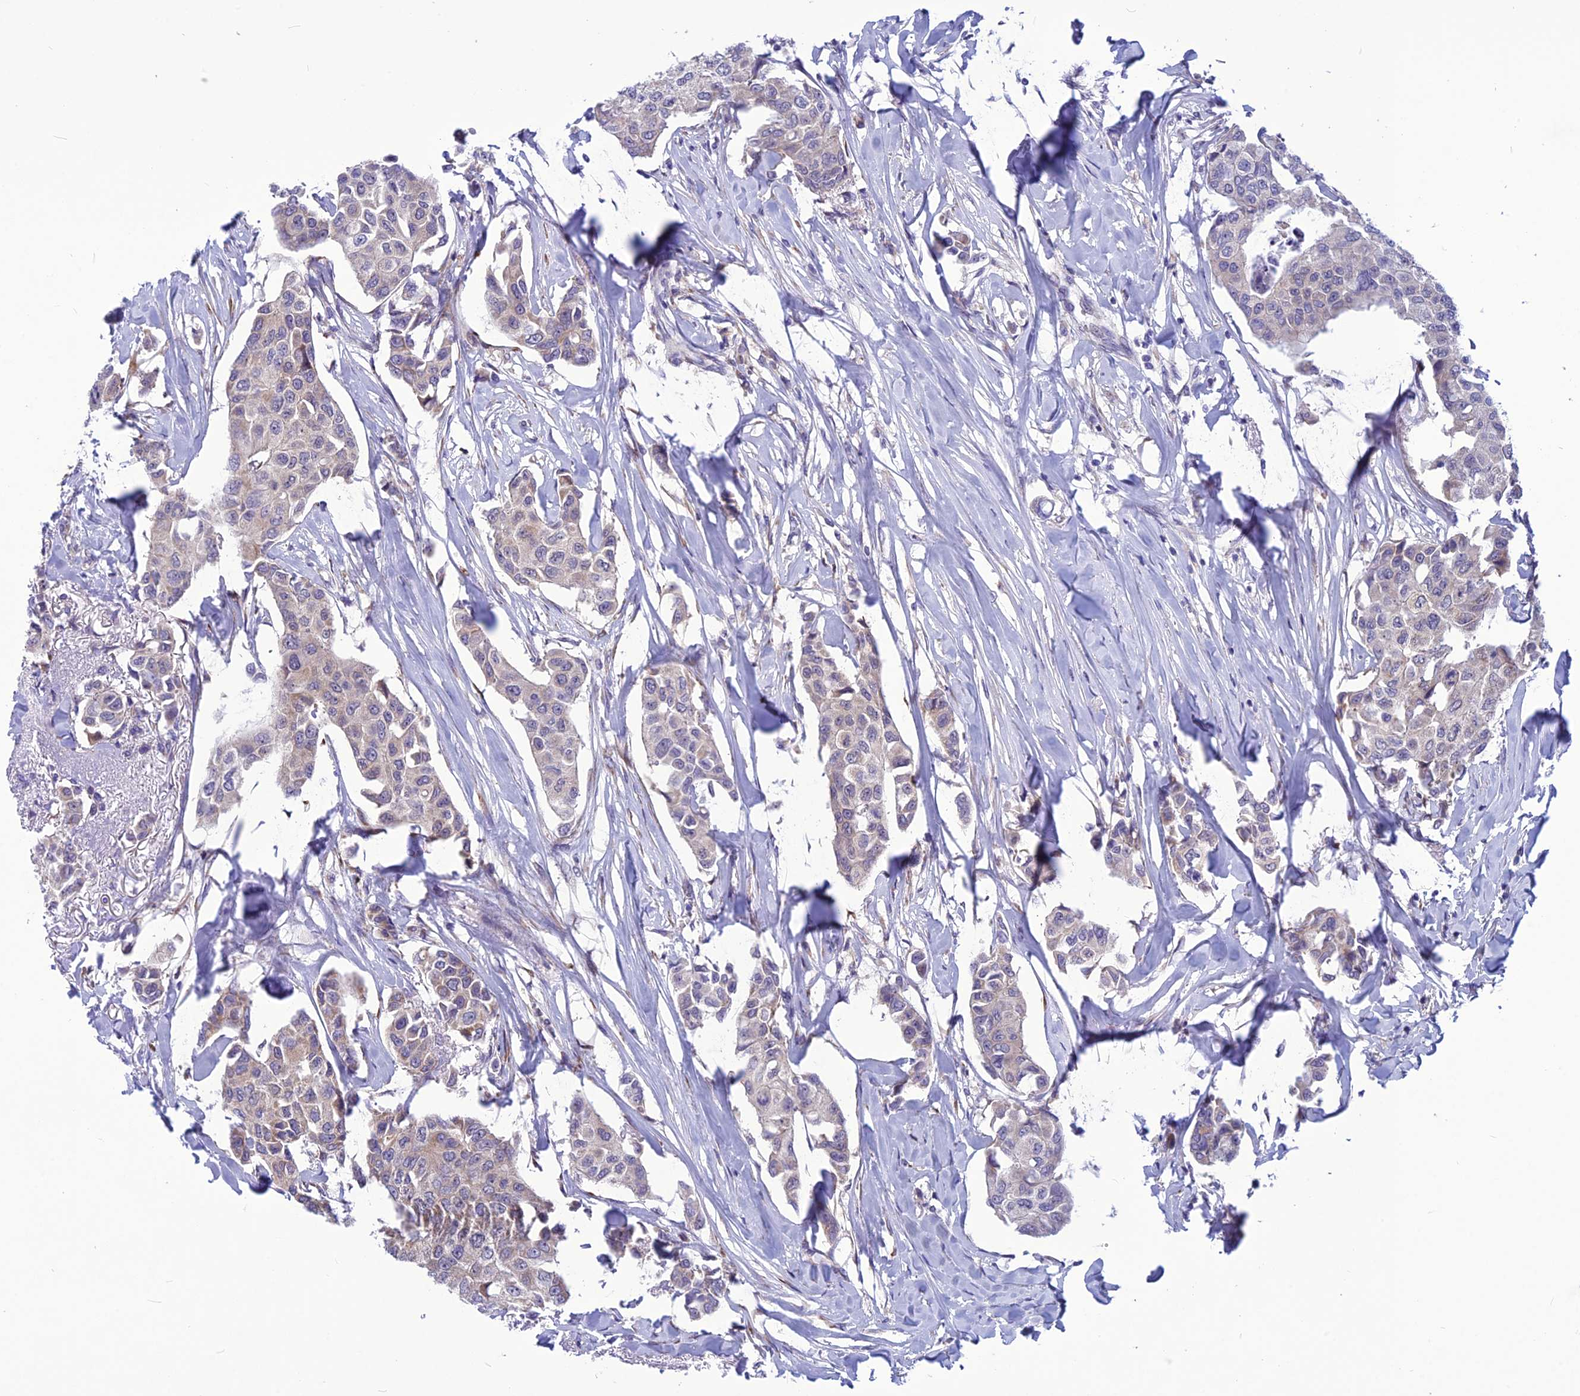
{"staining": {"intensity": "negative", "quantity": "none", "location": "none"}, "tissue": "breast cancer", "cell_type": "Tumor cells", "image_type": "cancer", "snomed": [{"axis": "morphology", "description": "Duct carcinoma"}, {"axis": "topography", "description": "Breast"}], "caption": "DAB immunohistochemical staining of breast invasive ductal carcinoma demonstrates no significant staining in tumor cells.", "gene": "PSMF1", "patient": {"sex": "female", "age": 80}}